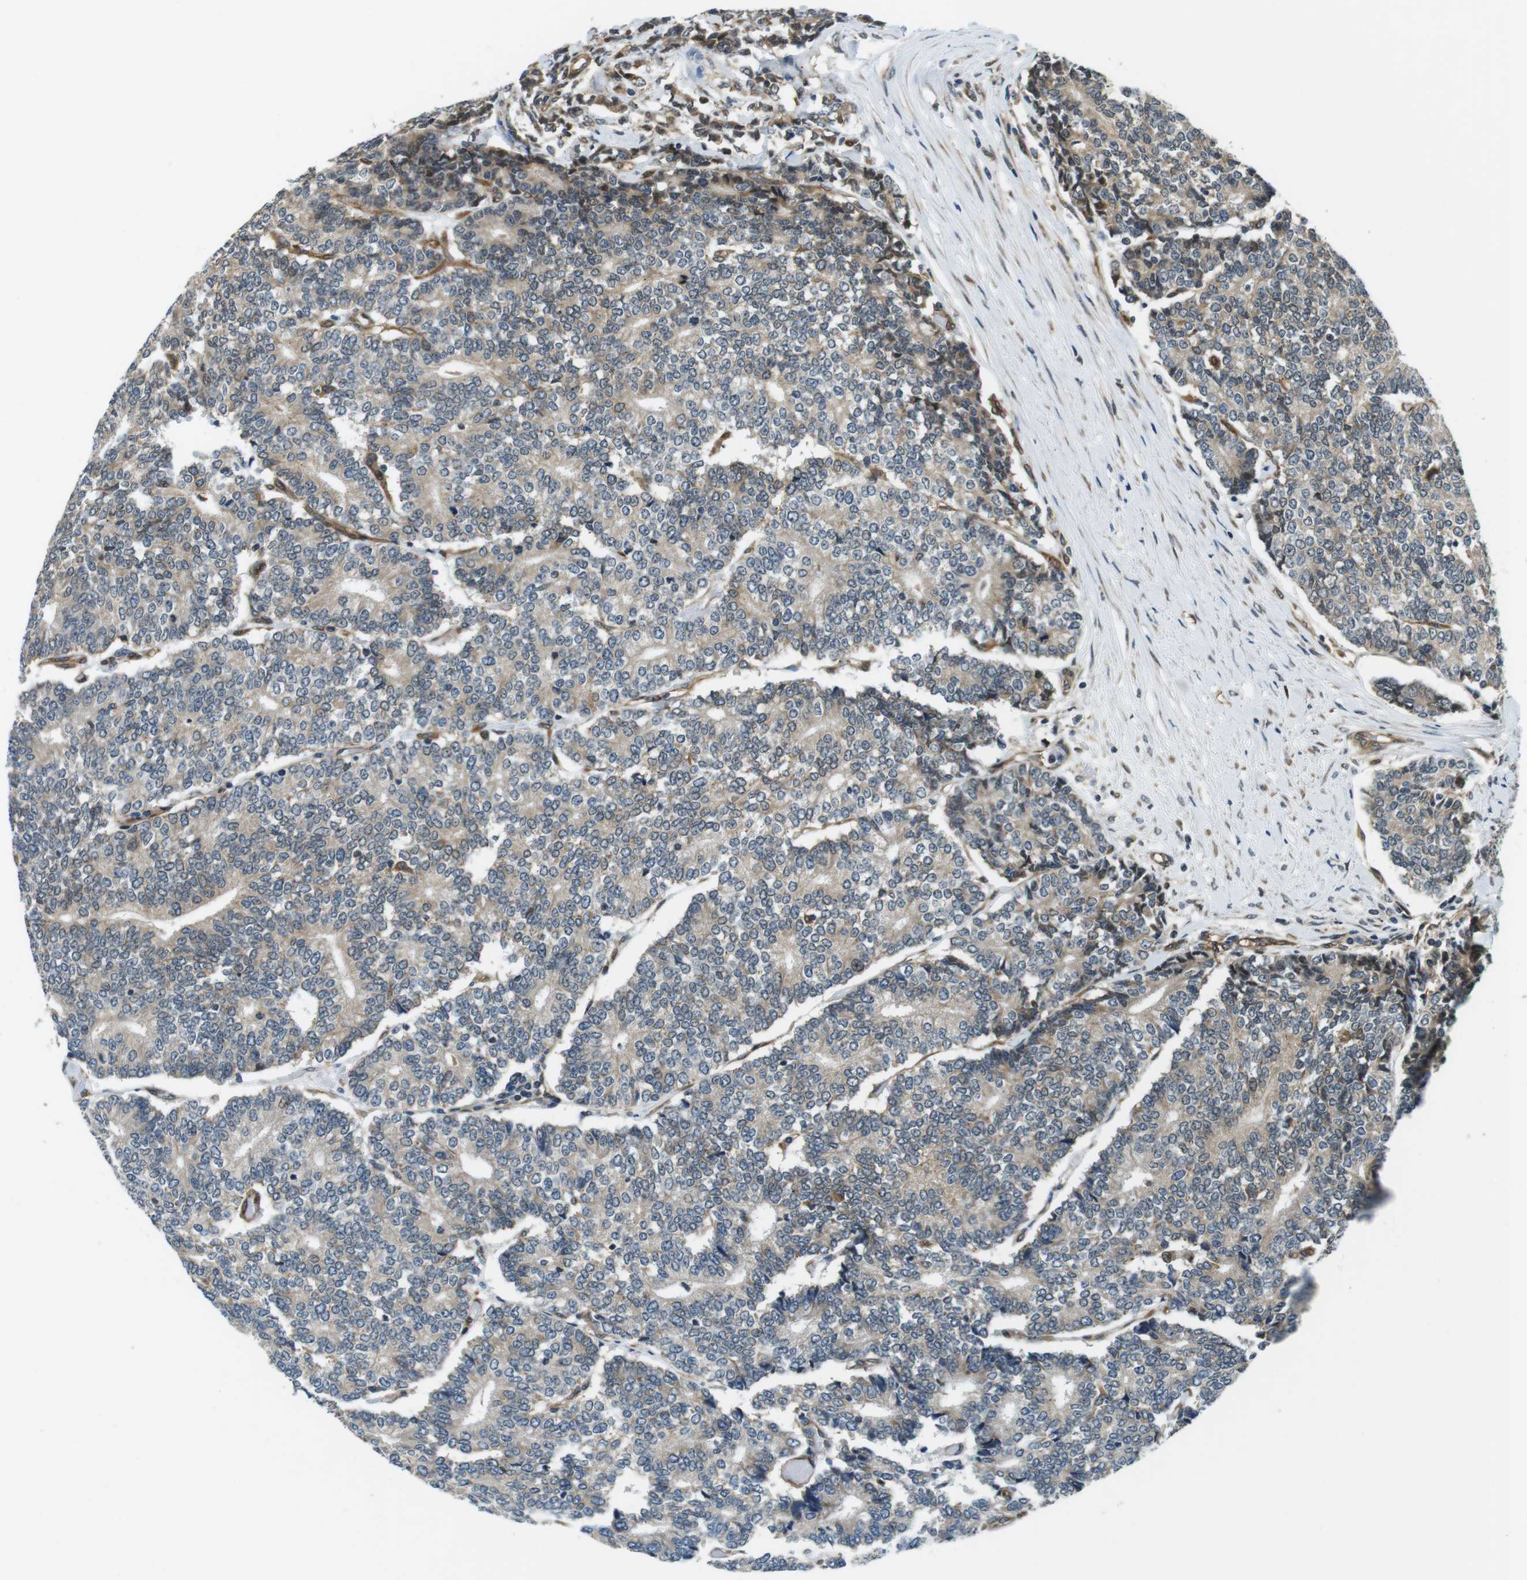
{"staining": {"intensity": "moderate", "quantity": "25%-75%", "location": "cytoplasmic/membranous"}, "tissue": "prostate cancer", "cell_type": "Tumor cells", "image_type": "cancer", "snomed": [{"axis": "morphology", "description": "Normal tissue, NOS"}, {"axis": "morphology", "description": "Adenocarcinoma, High grade"}, {"axis": "topography", "description": "Prostate"}, {"axis": "topography", "description": "Seminal veicle"}], "caption": "About 25%-75% of tumor cells in human prostate cancer exhibit moderate cytoplasmic/membranous protein staining as visualized by brown immunohistochemical staining.", "gene": "PALD1", "patient": {"sex": "male", "age": 55}}